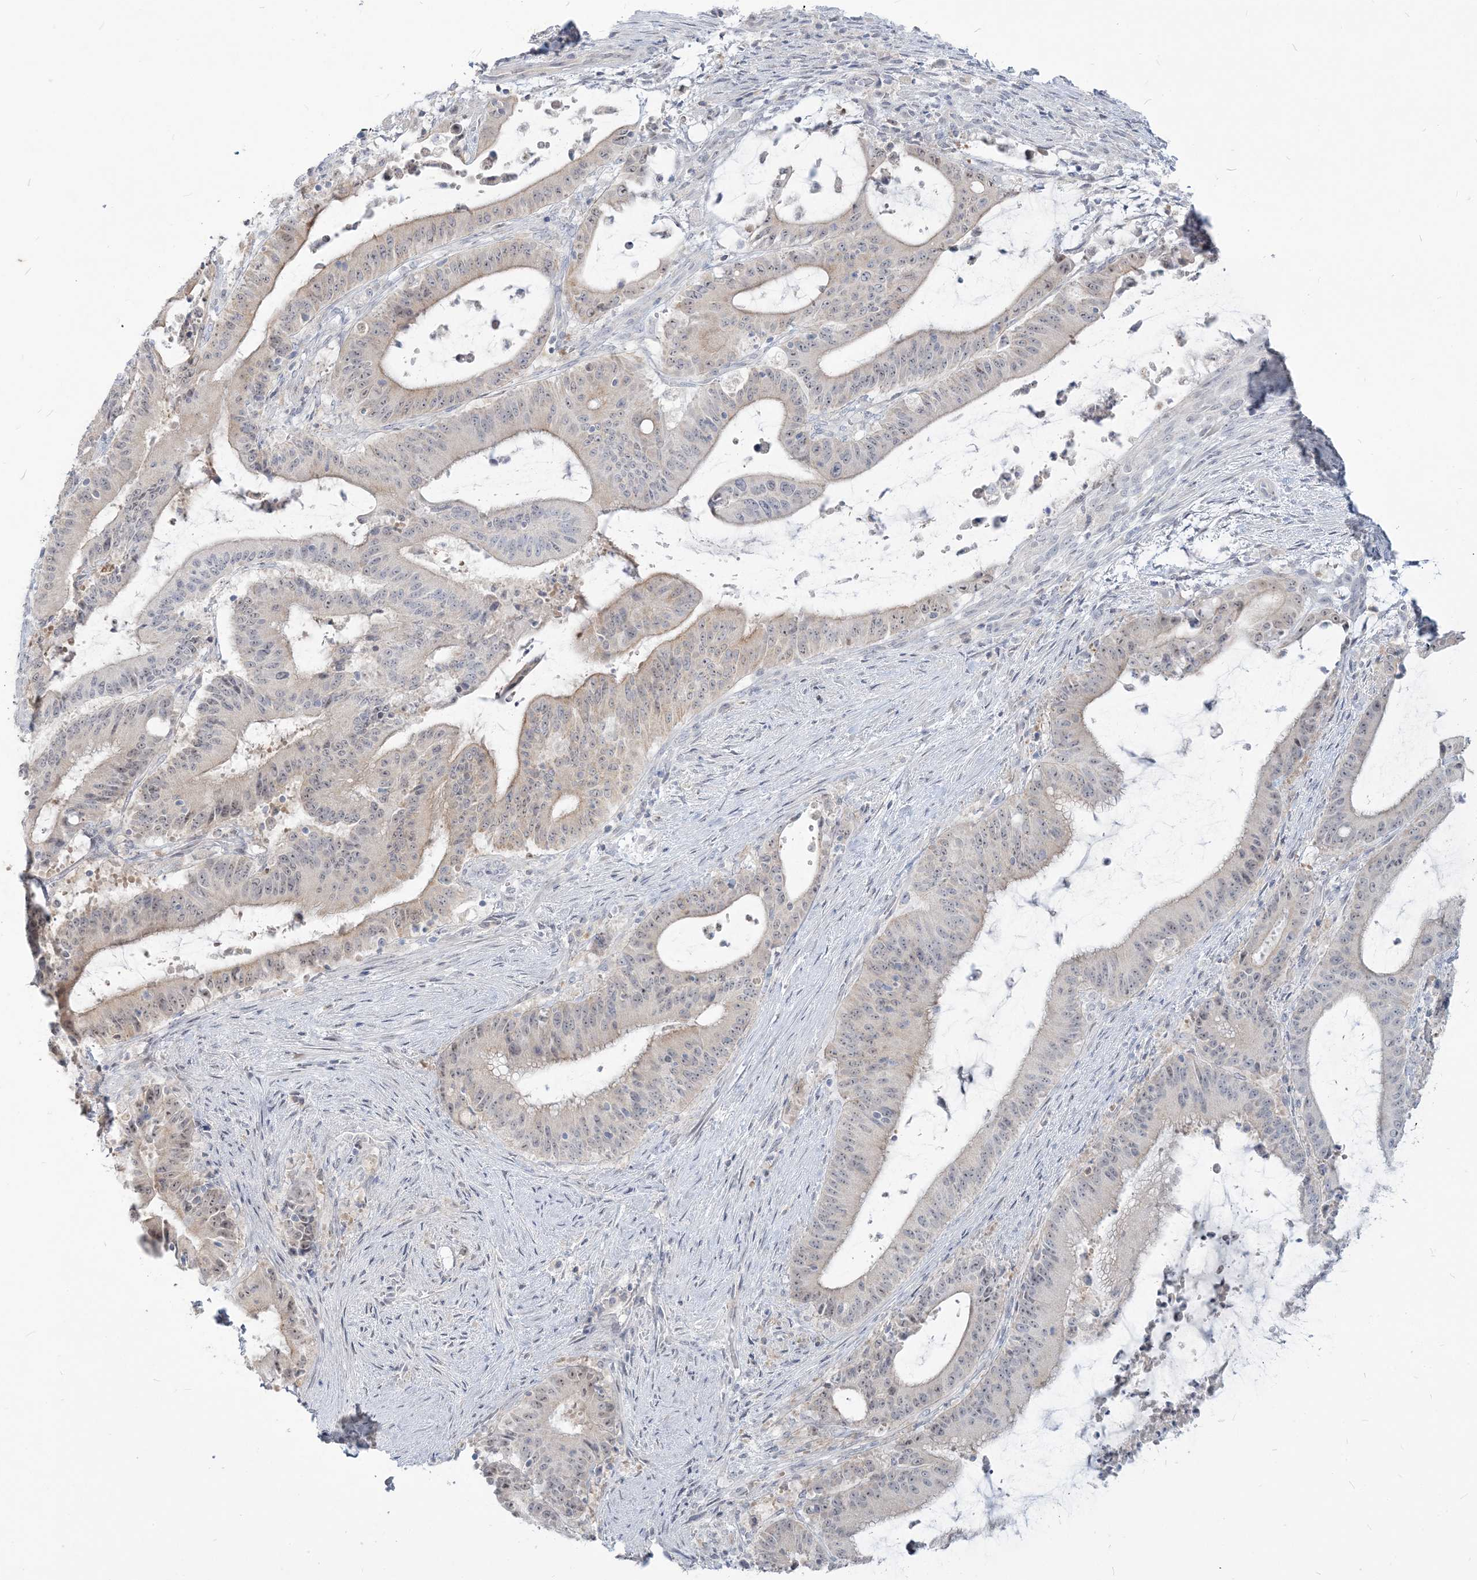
{"staining": {"intensity": "weak", "quantity": "<25%", "location": "cytoplasmic/membranous"}, "tissue": "liver cancer", "cell_type": "Tumor cells", "image_type": "cancer", "snomed": [{"axis": "morphology", "description": "Normal tissue, NOS"}, {"axis": "morphology", "description": "Cholangiocarcinoma"}, {"axis": "topography", "description": "Liver"}, {"axis": "topography", "description": "Peripheral nerve tissue"}], "caption": "Human liver cancer (cholangiocarcinoma) stained for a protein using immunohistochemistry displays no positivity in tumor cells.", "gene": "SDAD1", "patient": {"sex": "female", "age": 73}}